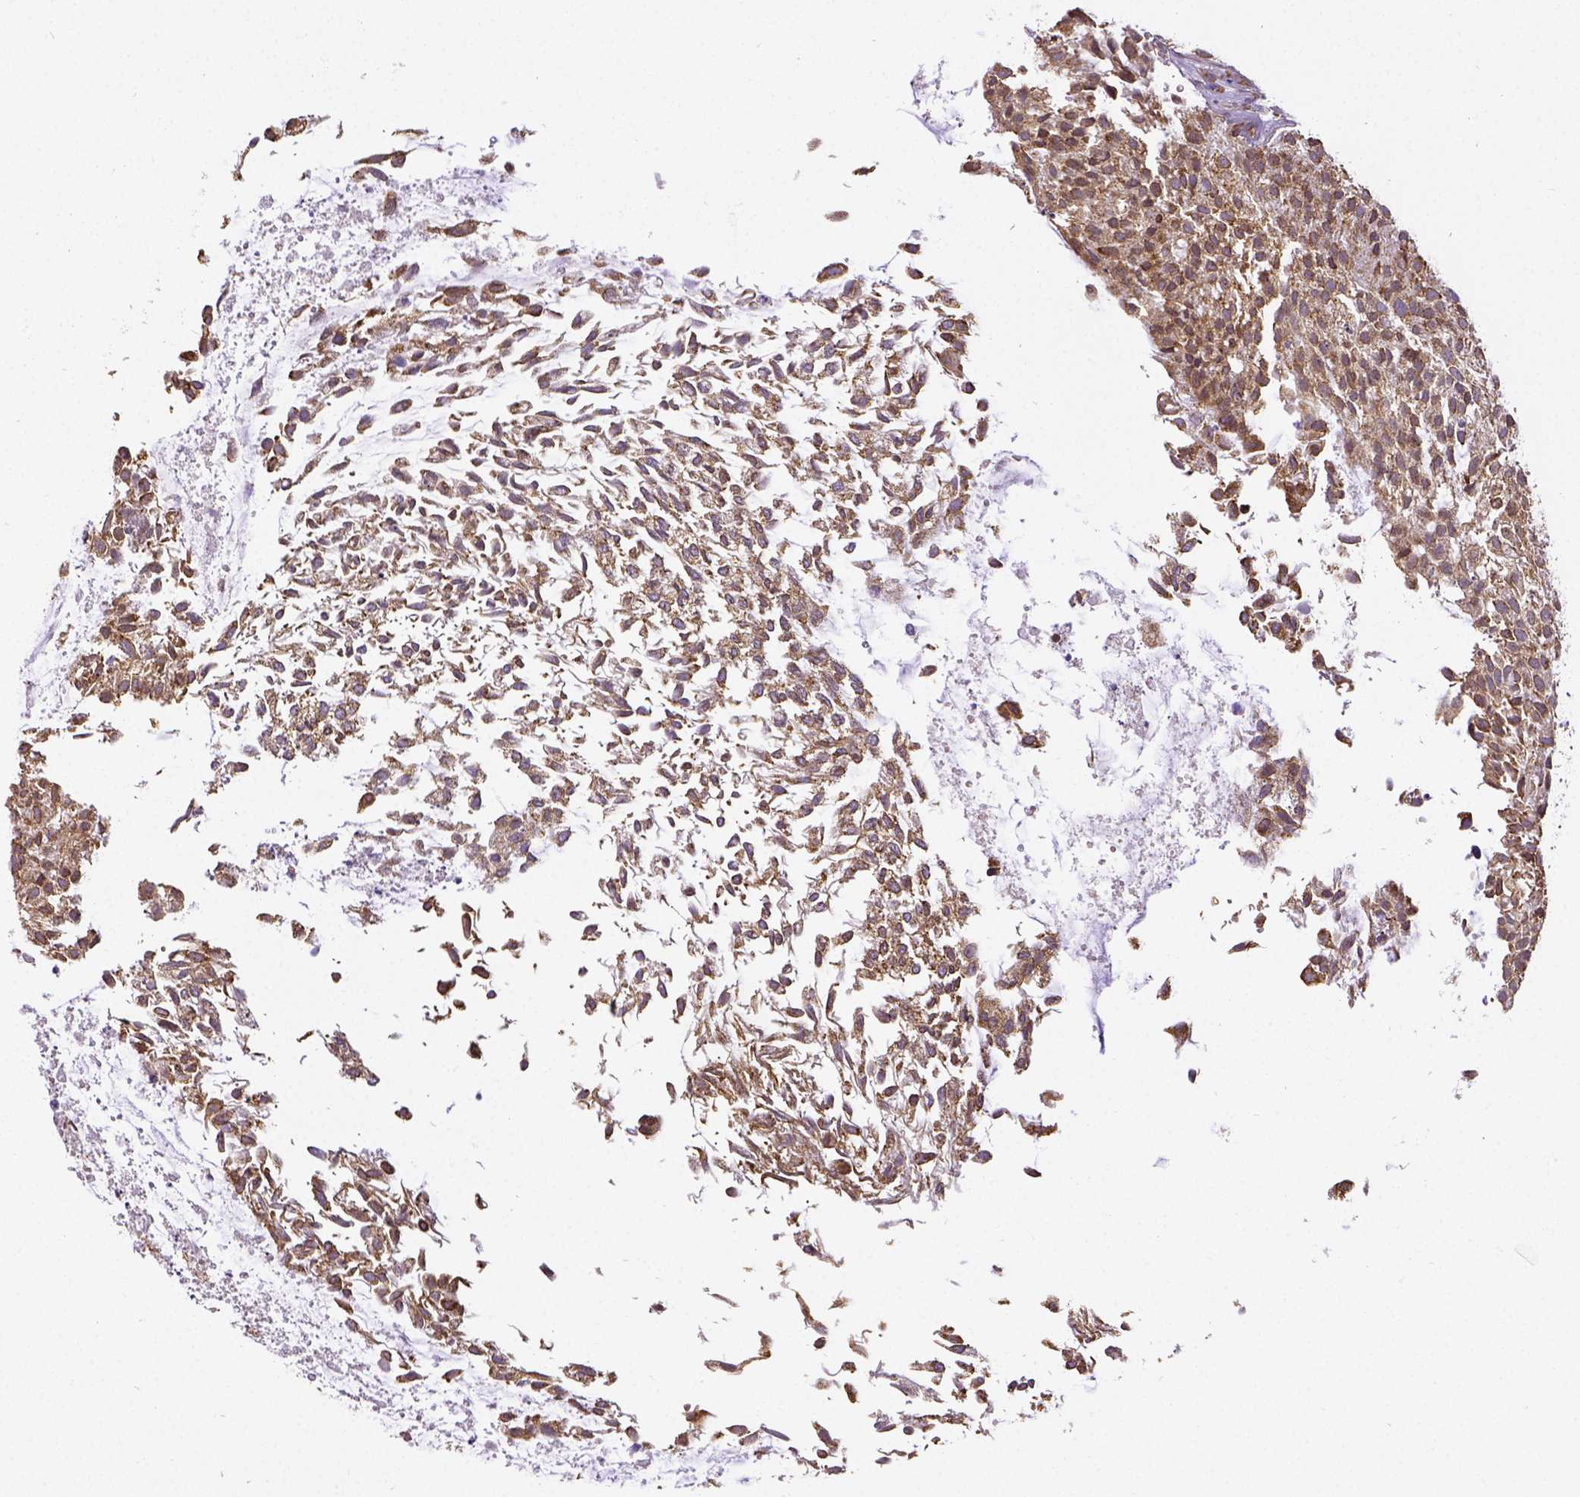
{"staining": {"intensity": "moderate", "quantity": ">75%", "location": "cytoplasmic/membranous"}, "tissue": "urothelial cancer", "cell_type": "Tumor cells", "image_type": "cancer", "snomed": [{"axis": "morphology", "description": "Urothelial carcinoma, NOS"}, {"axis": "topography", "description": "Urinary bladder"}], "caption": "Transitional cell carcinoma stained with a protein marker displays moderate staining in tumor cells.", "gene": "MTDH", "patient": {"sex": "male", "age": 84}}